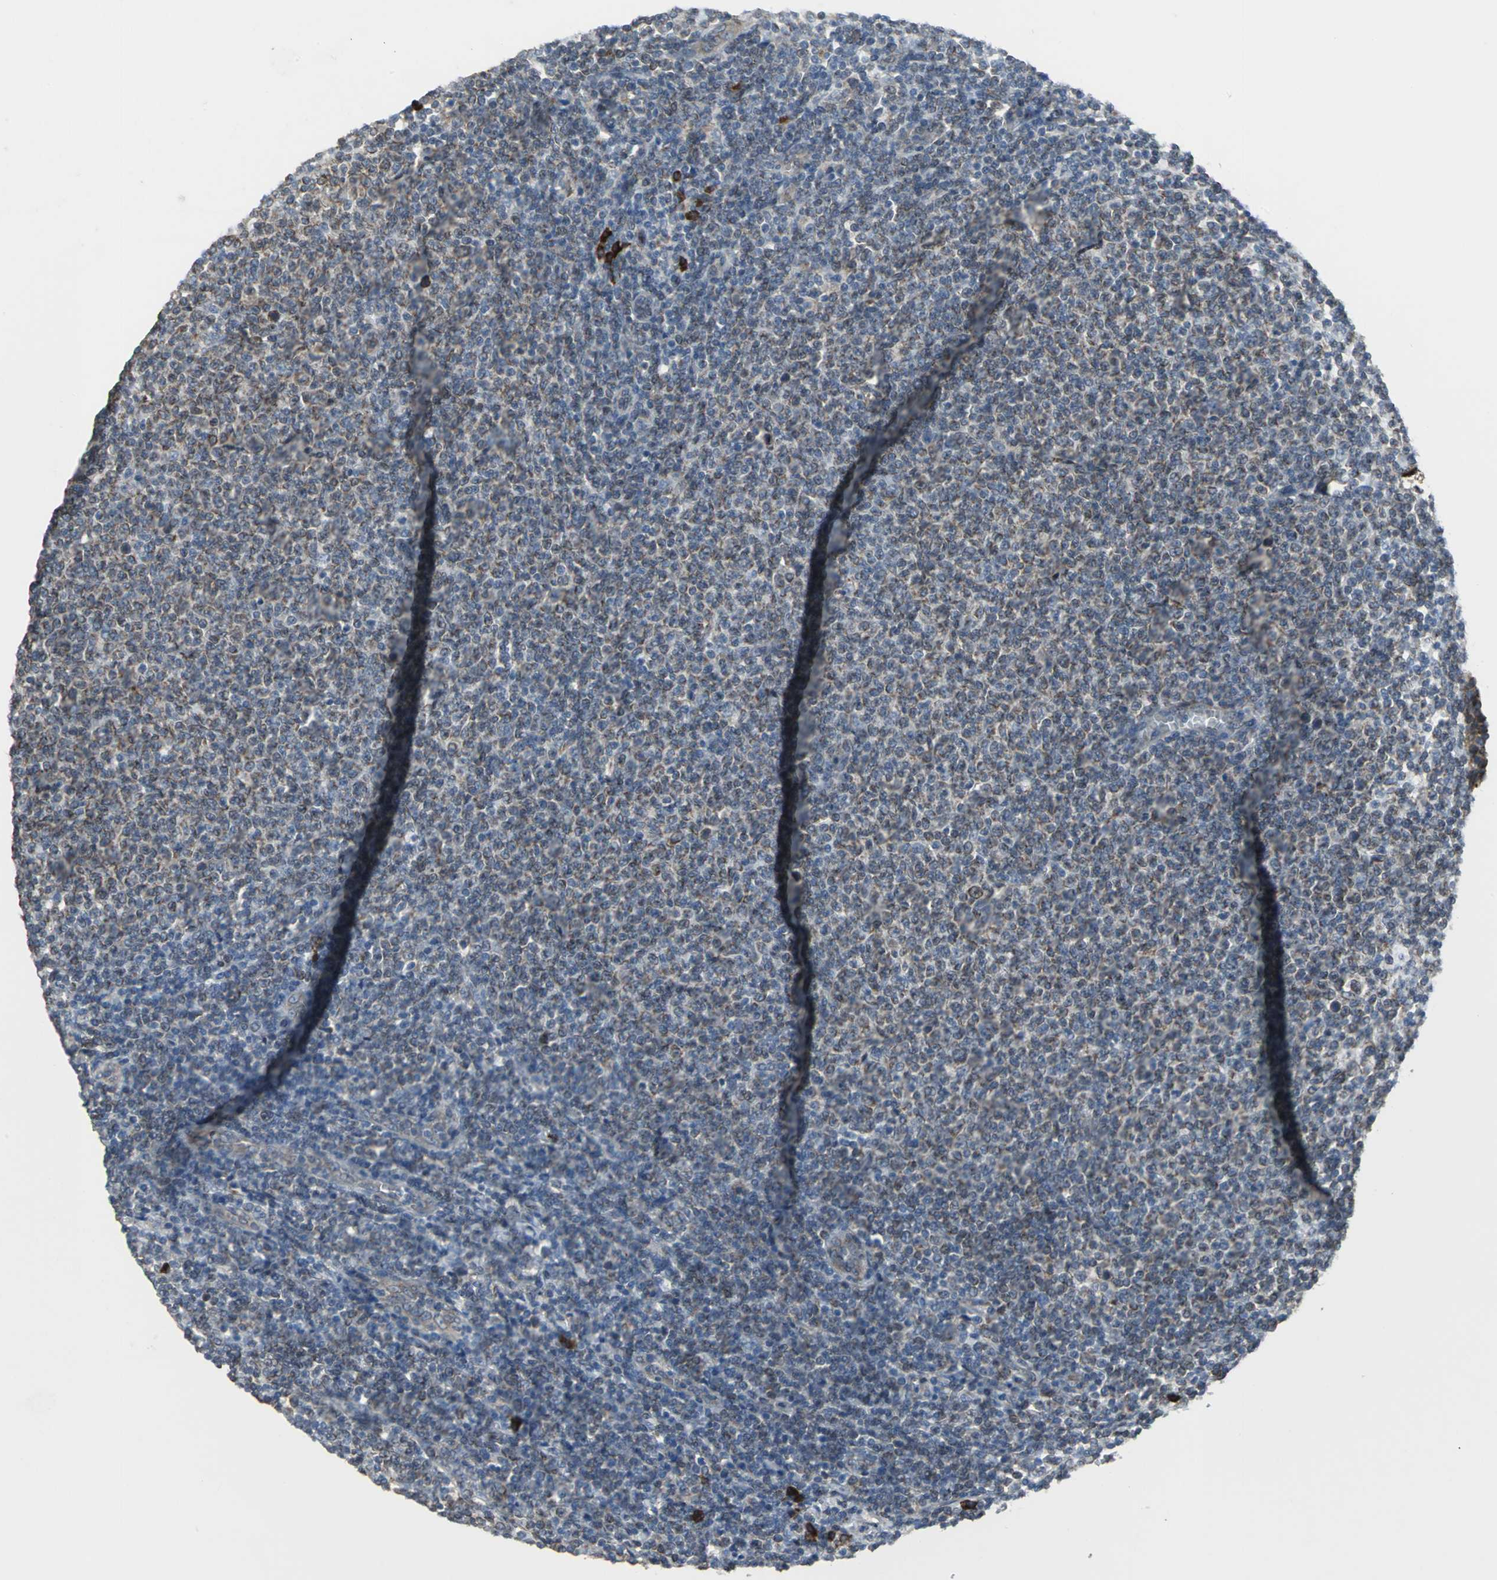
{"staining": {"intensity": "weak", "quantity": "25%-75%", "location": "cytoplasmic/membranous"}, "tissue": "lymphoma", "cell_type": "Tumor cells", "image_type": "cancer", "snomed": [{"axis": "morphology", "description": "Malignant lymphoma, non-Hodgkin's type, Low grade"}, {"axis": "topography", "description": "Lymph node"}], "caption": "This histopathology image reveals lymphoma stained with IHC to label a protein in brown. The cytoplasmic/membranous of tumor cells show weak positivity for the protein. Nuclei are counter-stained blue.", "gene": "SYVN1", "patient": {"sex": "male", "age": 66}}